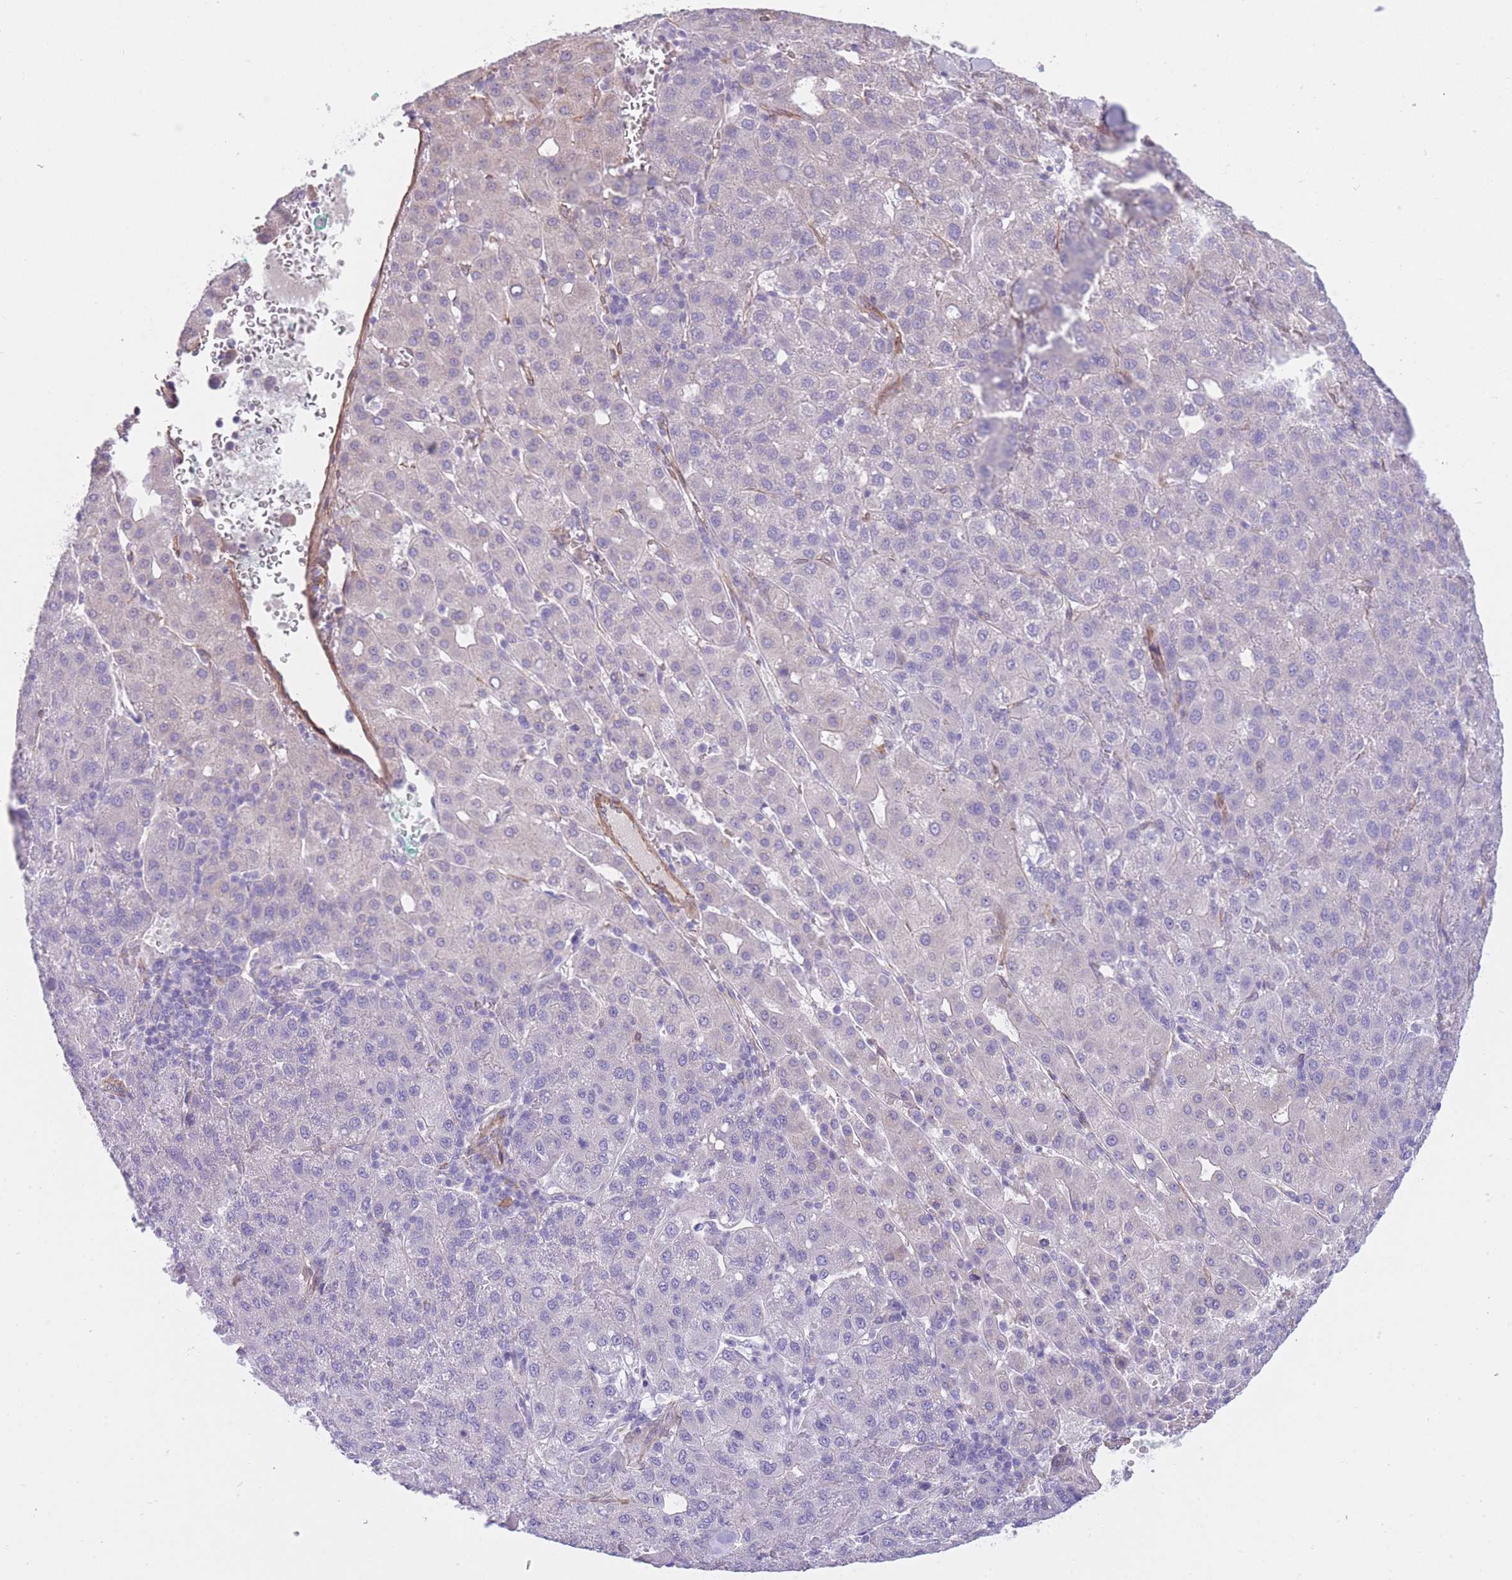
{"staining": {"intensity": "negative", "quantity": "none", "location": "none"}, "tissue": "liver cancer", "cell_type": "Tumor cells", "image_type": "cancer", "snomed": [{"axis": "morphology", "description": "Carcinoma, Hepatocellular, NOS"}, {"axis": "topography", "description": "Liver"}], "caption": "IHC of human liver cancer reveals no positivity in tumor cells. (IHC, brightfield microscopy, high magnification).", "gene": "QTRT1", "patient": {"sex": "male", "age": 65}}